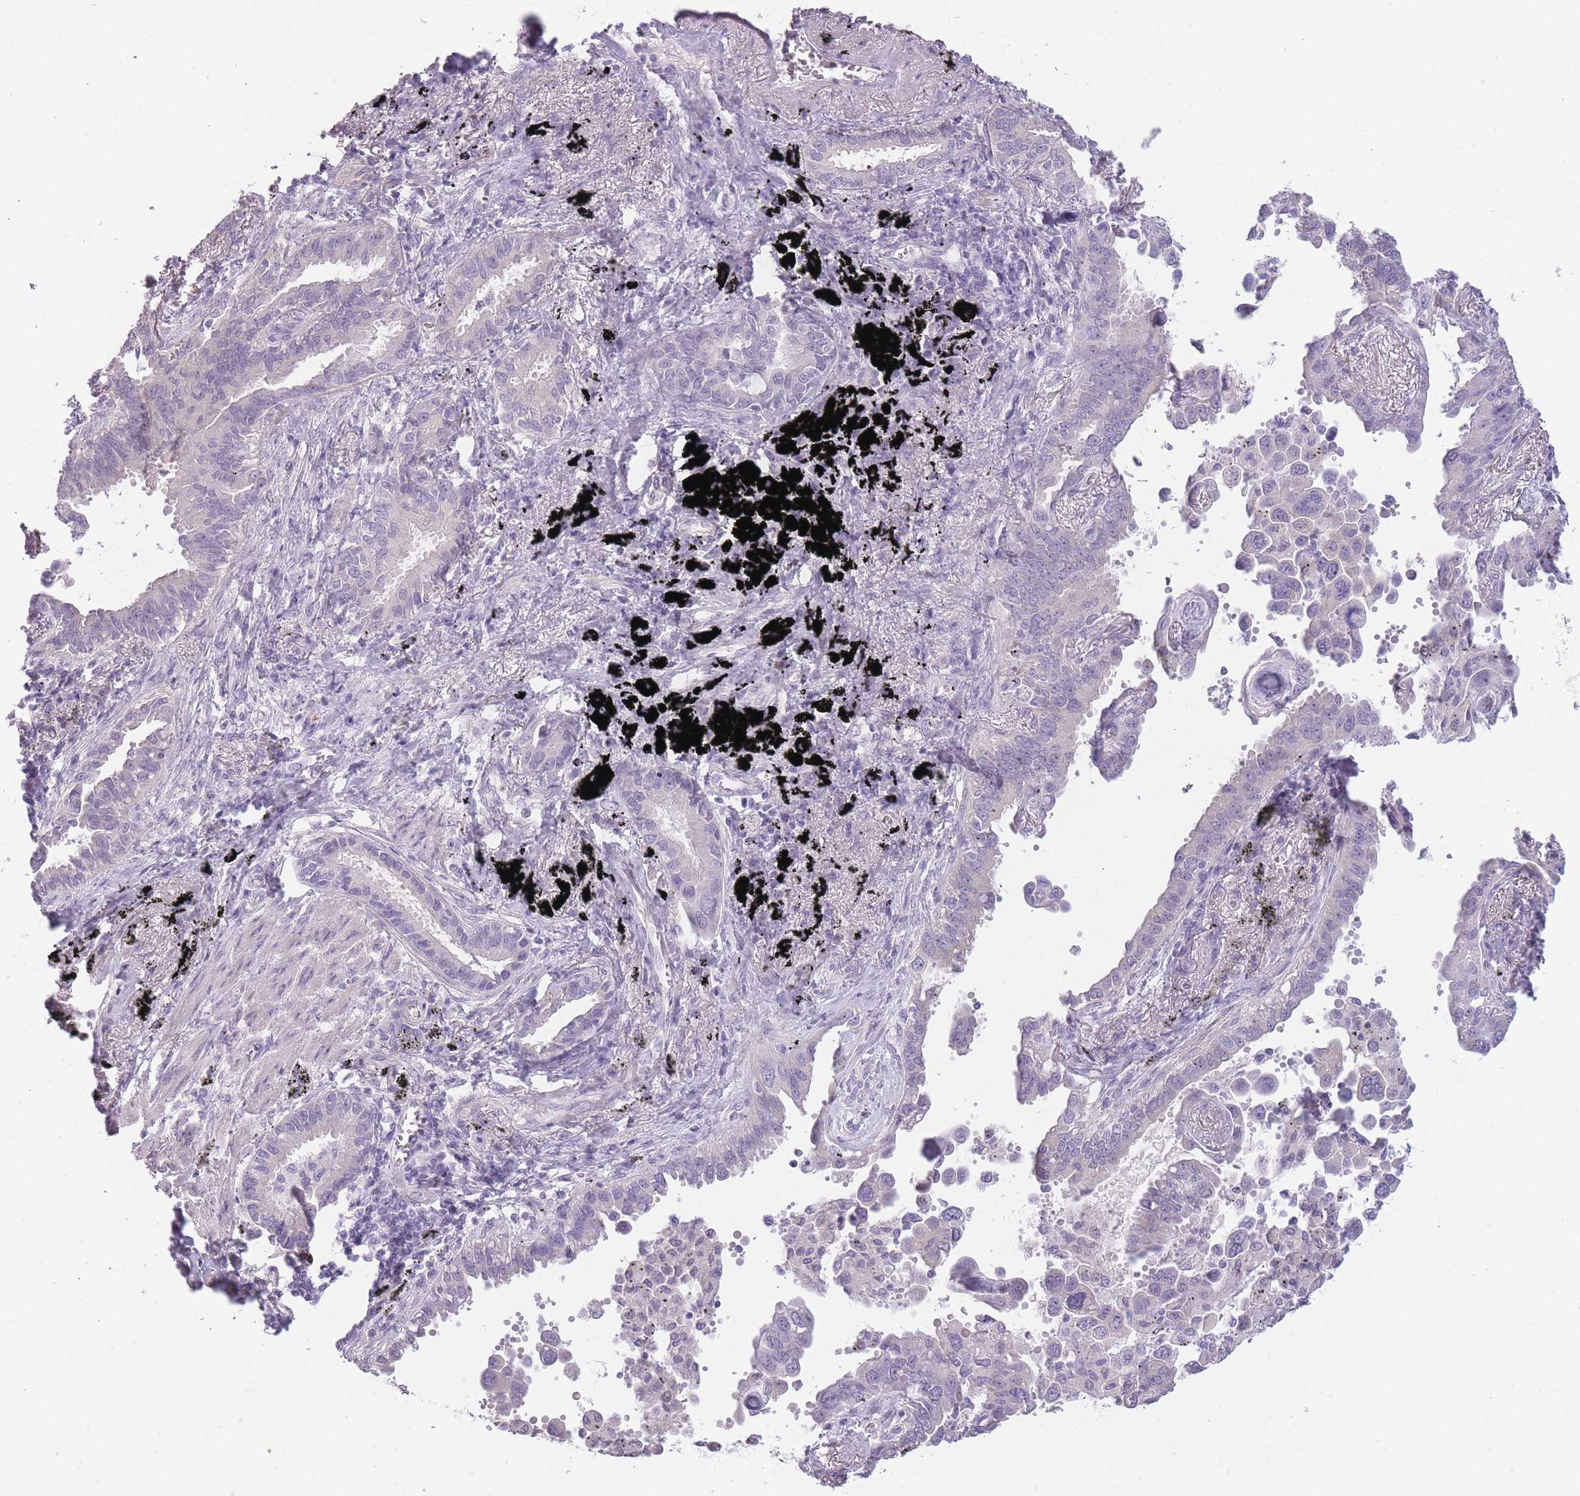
{"staining": {"intensity": "negative", "quantity": "none", "location": "none"}, "tissue": "lung cancer", "cell_type": "Tumor cells", "image_type": "cancer", "snomed": [{"axis": "morphology", "description": "Adenocarcinoma, NOS"}, {"axis": "topography", "description": "Lung"}], "caption": "Tumor cells are negative for brown protein staining in adenocarcinoma (lung). (Brightfield microscopy of DAB (3,3'-diaminobenzidine) IHC at high magnification).", "gene": "TMEM236", "patient": {"sex": "male", "age": 67}}